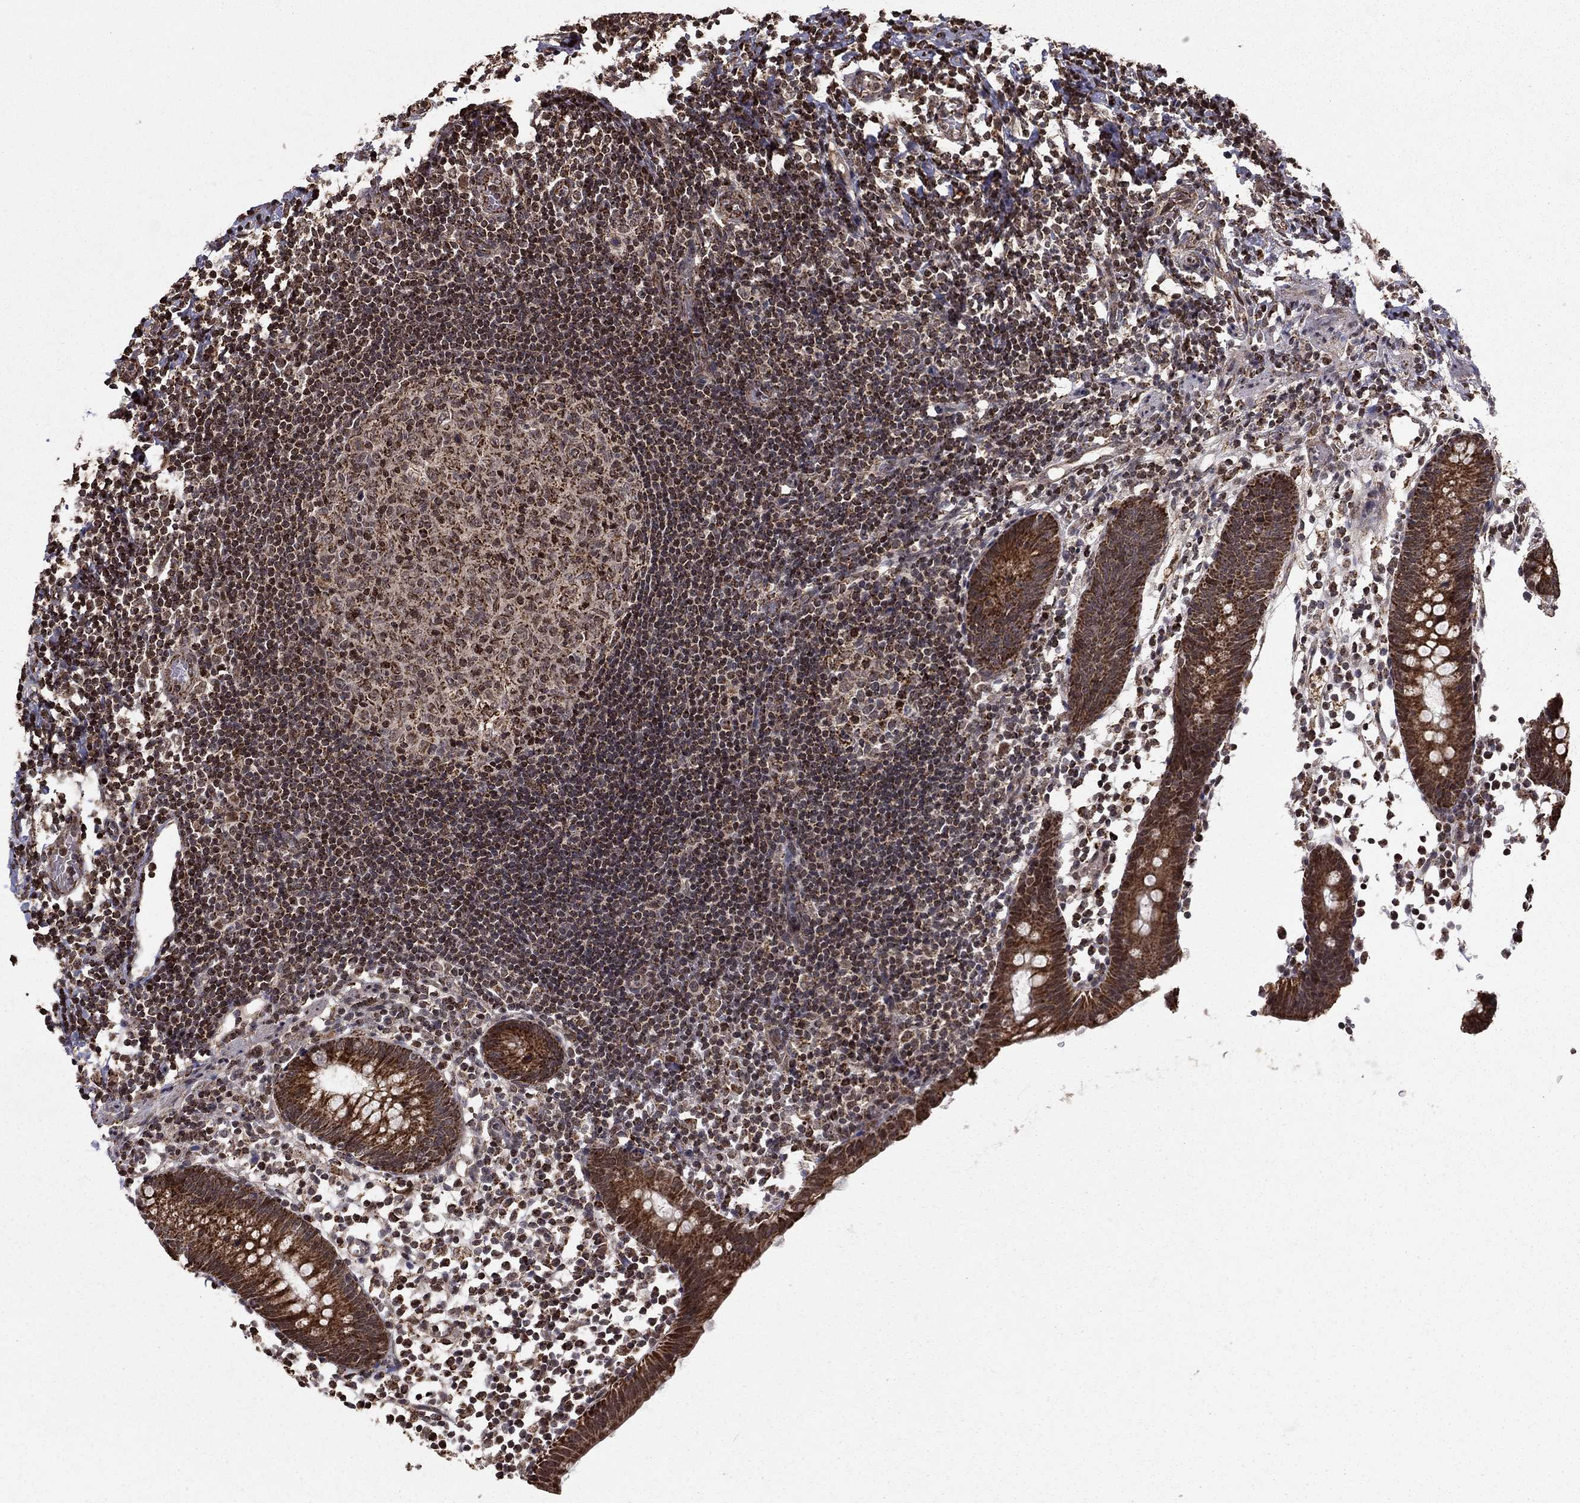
{"staining": {"intensity": "strong", "quantity": "25%-75%", "location": "cytoplasmic/membranous"}, "tissue": "appendix", "cell_type": "Glandular cells", "image_type": "normal", "snomed": [{"axis": "morphology", "description": "Normal tissue, NOS"}, {"axis": "topography", "description": "Appendix"}], "caption": "Protein staining reveals strong cytoplasmic/membranous positivity in about 25%-75% of glandular cells in normal appendix.", "gene": "ACOT13", "patient": {"sex": "female", "age": 40}}